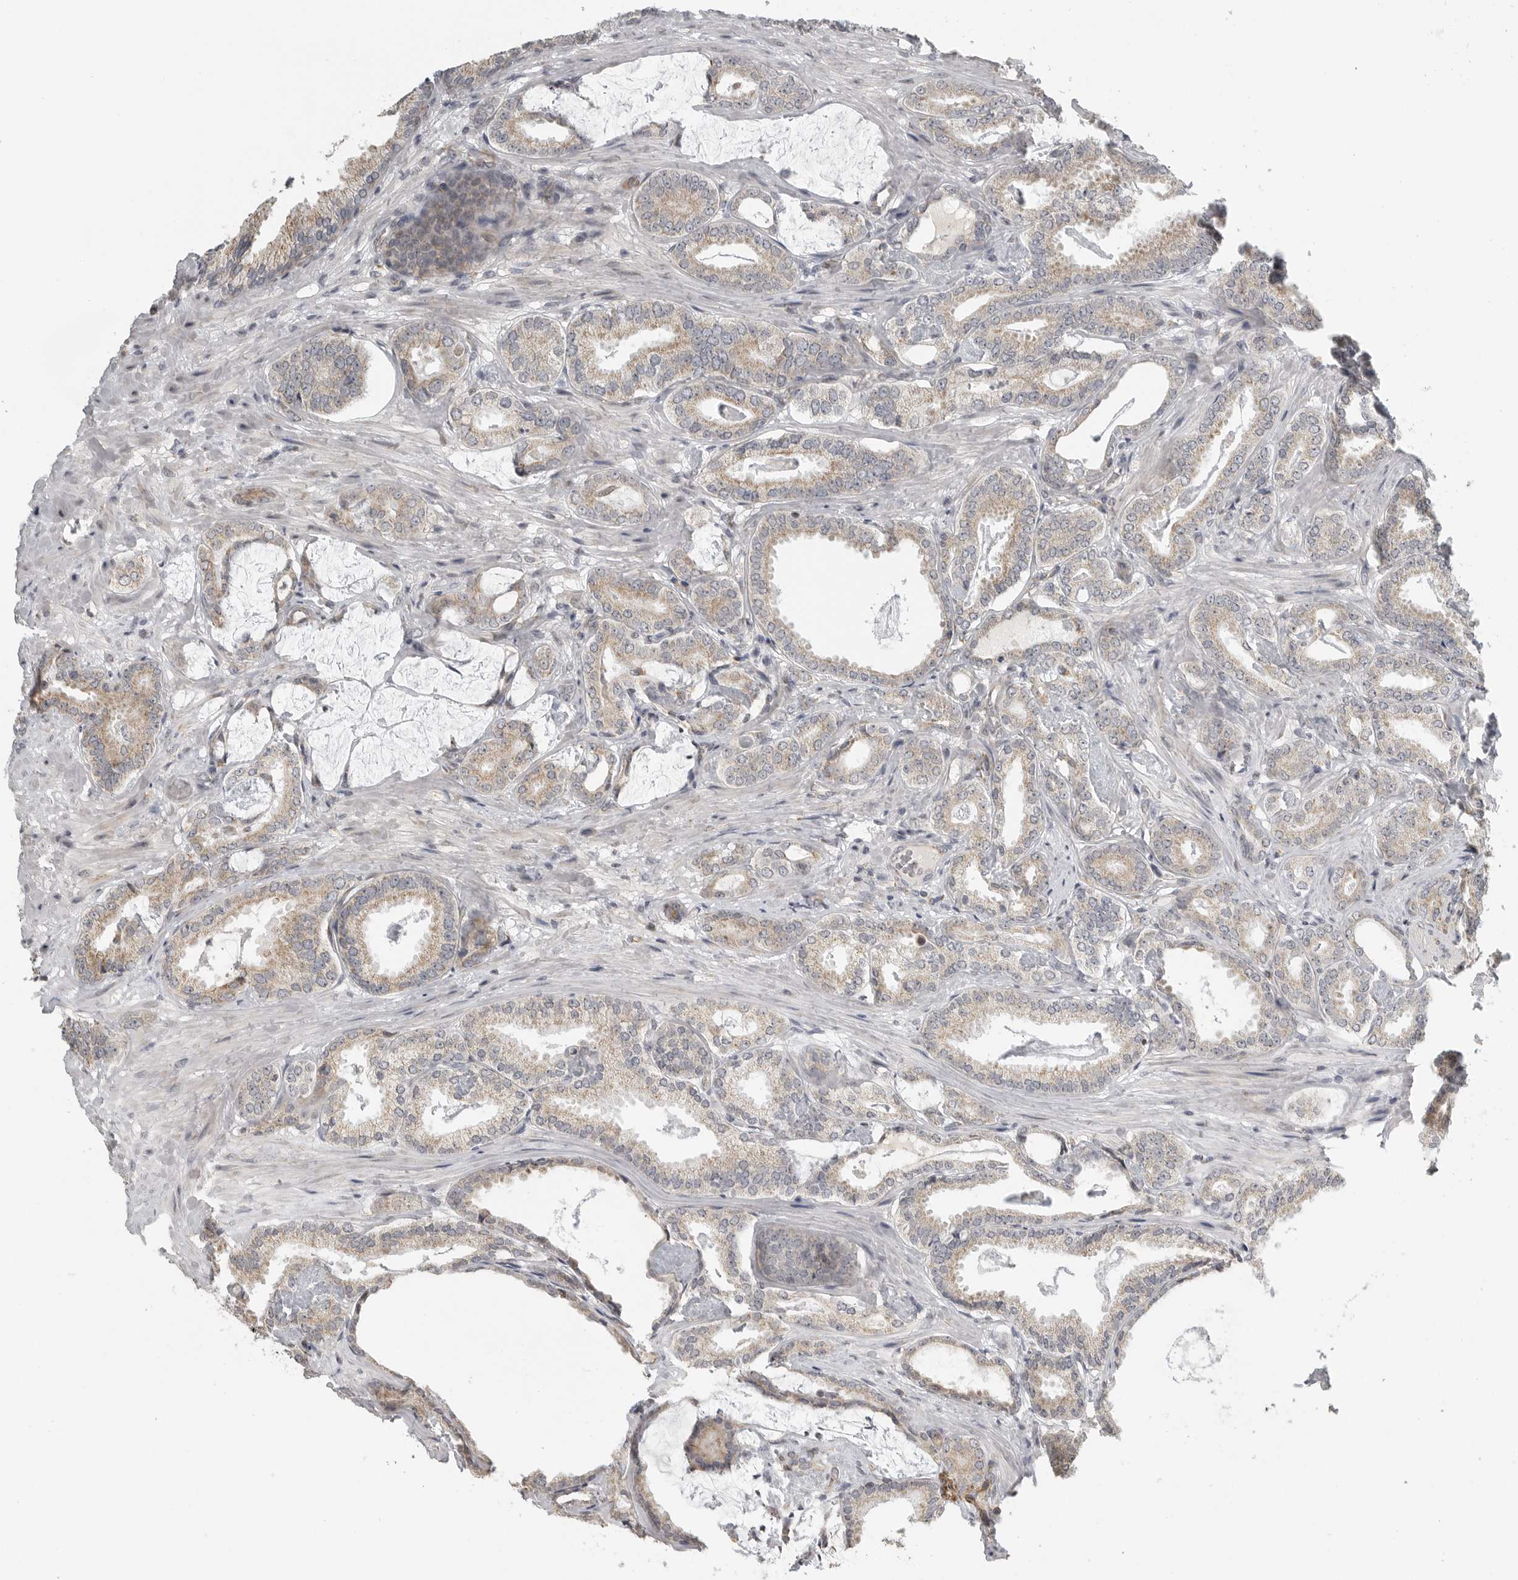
{"staining": {"intensity": "weak", "quantity": "25%-75%", "location": "cytoplasmic/membranous"}, "tissue": "prostate cancer", "cell_type": "Tumor cells", "image_type": "cancer", "snomed": [{"axis": "morphology", "description": "Adenocarcinoma, Low grade"}, {"axis": "topography", "description": "Prostate"}], "caption": "Prostate cancer (adenocarcinoma (low-grade)) stained with a protein marker exhibits weak staining in tumor cells.", "gene": "RXFP3", "patient": {"sex": "male", "age": 71}}